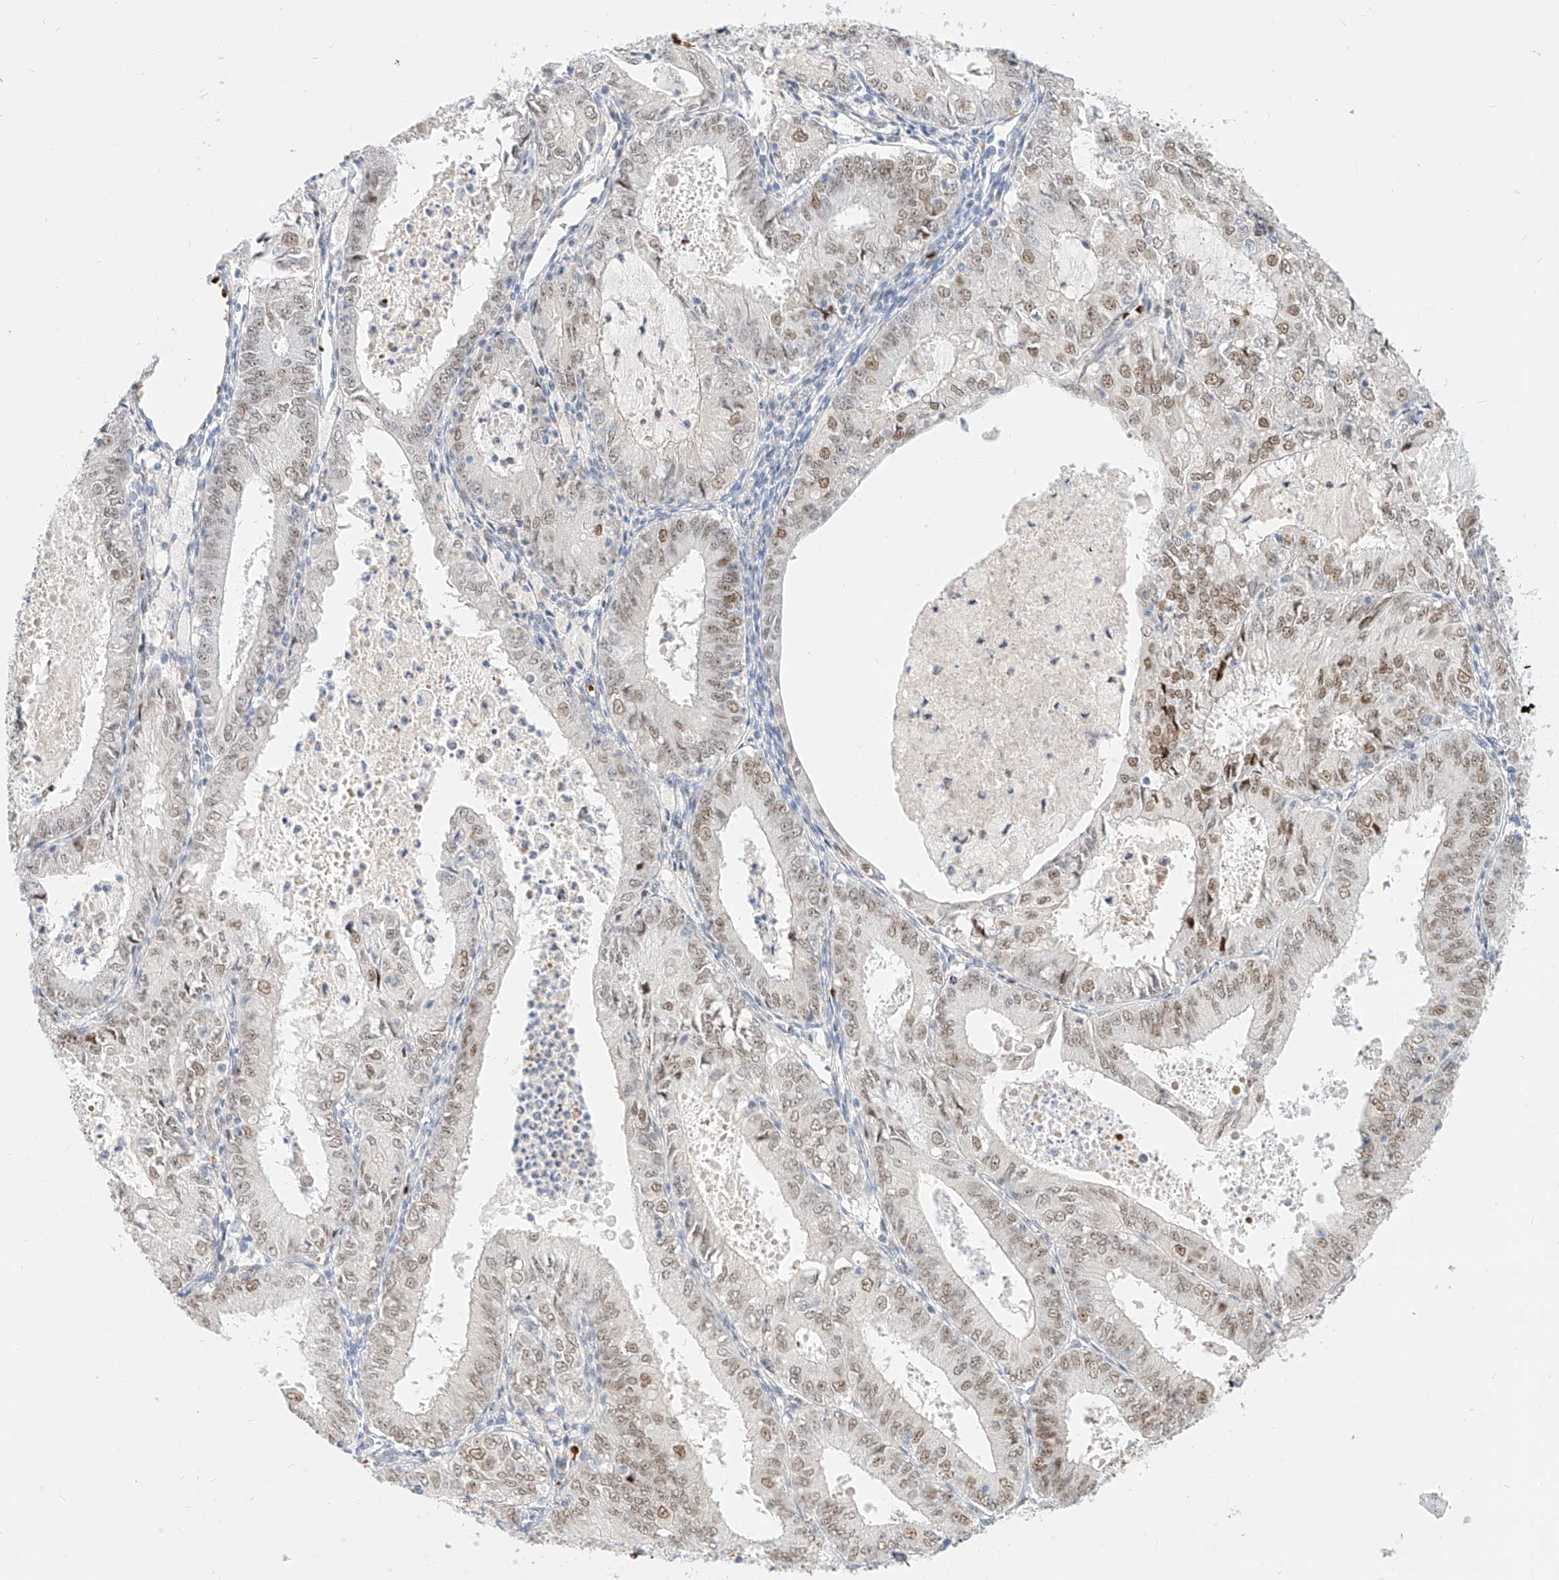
{"staining": {"intensity": "weak", "quantity": ">75%", "location": "nuclear"}, "tissue": "endometrial cancer", "cell_type": "Tumor cells", "image_type": "cancer", "snomed": [{"axis": "morphology", "description": "Adenocarcinoma, NOS"}, {"axis": "topography", "description": "Endometrium"}], "caption": "Human endometrial adenocarcinoma stained for a protein (brown) shows weak nuclear positive staining in about >75% of tumor cells.", "gene": "CBX8", "patient": {"sex": "female", "age": 57}}